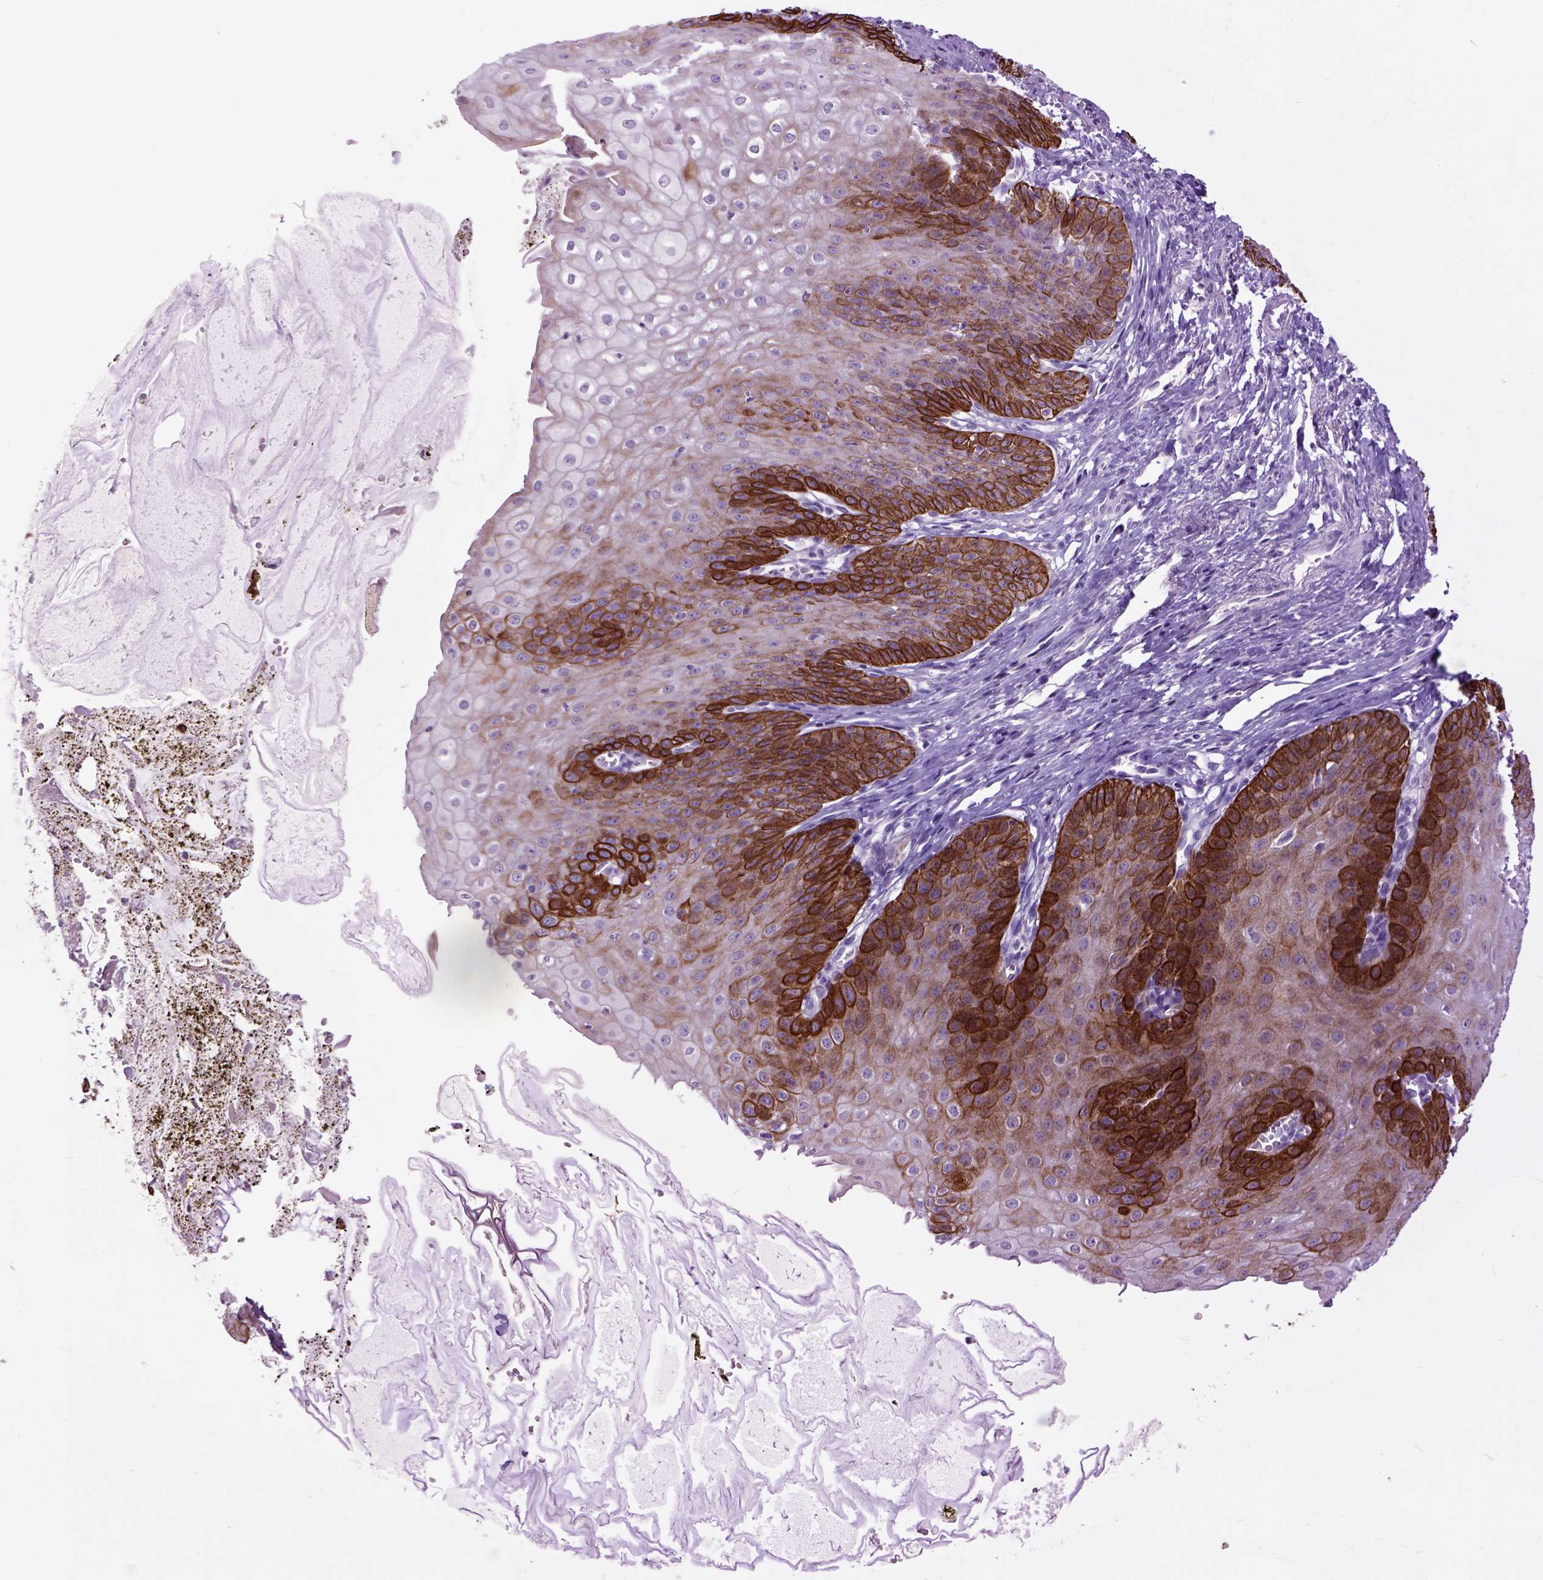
{"staining": {"intensity": "strong", "quantity": "25%-75%", "location": "cytoplasmic/membranous"}, "tissue": "esophagus", "cell_type": "Squamous epithelial cells", "image_type": "normal", "snomed": [{"axis": "morphology", "description": "Normal tissue, NOS"}, {"axis": "topography", "description": "Esophagus"}], "caption": "High-magnification brightfield microscopy of benign esophagus stained with DAB (brown) and counterstained with hematoxylin (blue). squamous epithelial cells exhibit strong cytoplasmic/membranous staining is identified in about25%-75% of cells.", "gene": "RAB25", "patient": {"sex": "male", "age": 71}}